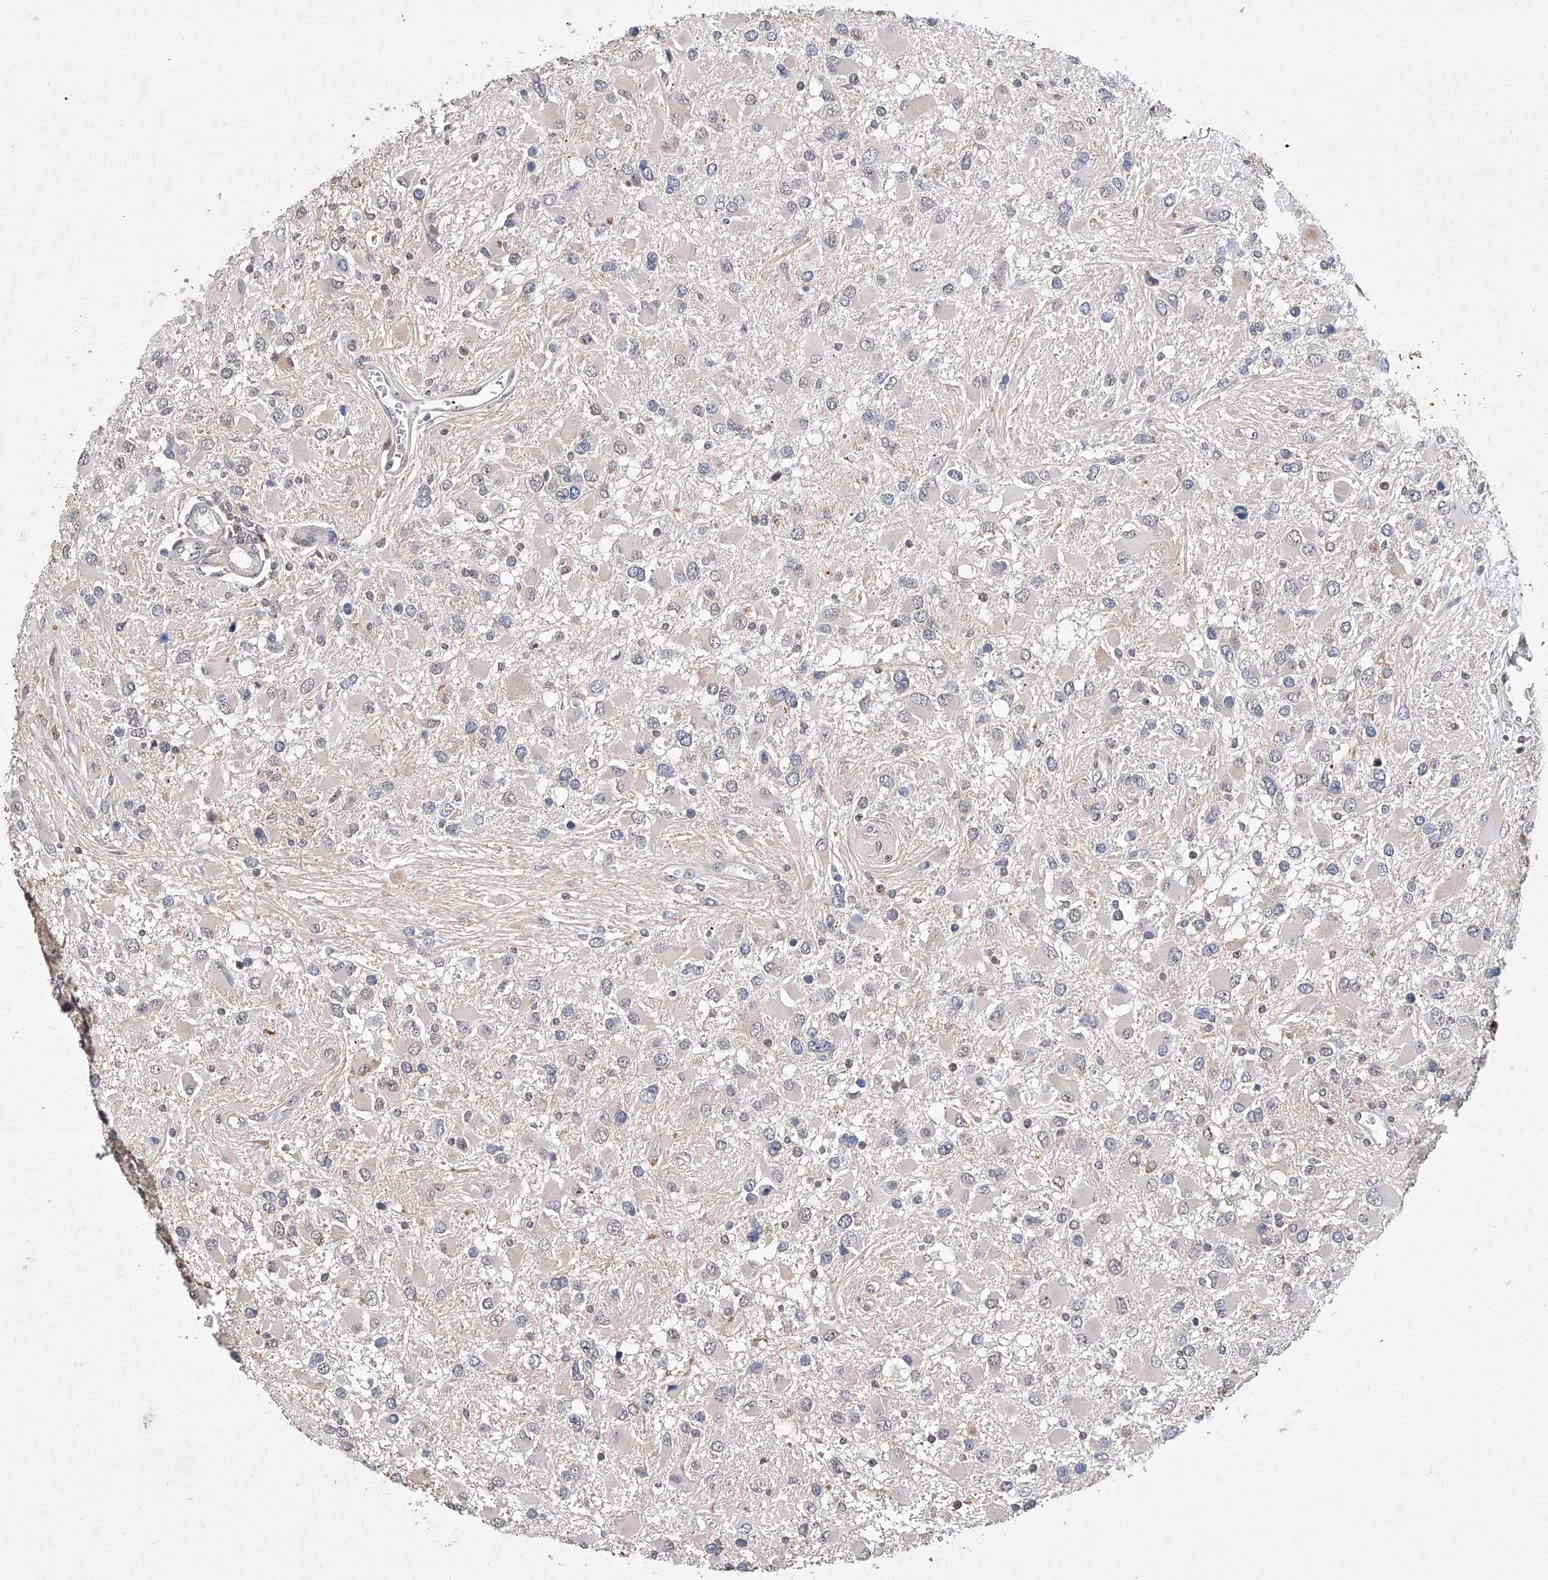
{"staining": {"intensity": "negative", "quantity": "none", "location": "none"}, "tissue": "glioma", "cell_type": "Tumor cells", "image_type": "cancer", "snomed": [{"axis": "morphology", "description": "Glioma, malignant, High grade"}, {"axis": "topography", "description": "Brain"}], "caption": "A histopathology image of malignant glioma (high-grade) stained for a protein shows no brown staining in tumor cells.", "gene": "AFG1L", "patient": {"sex": "male", "age": 53}}